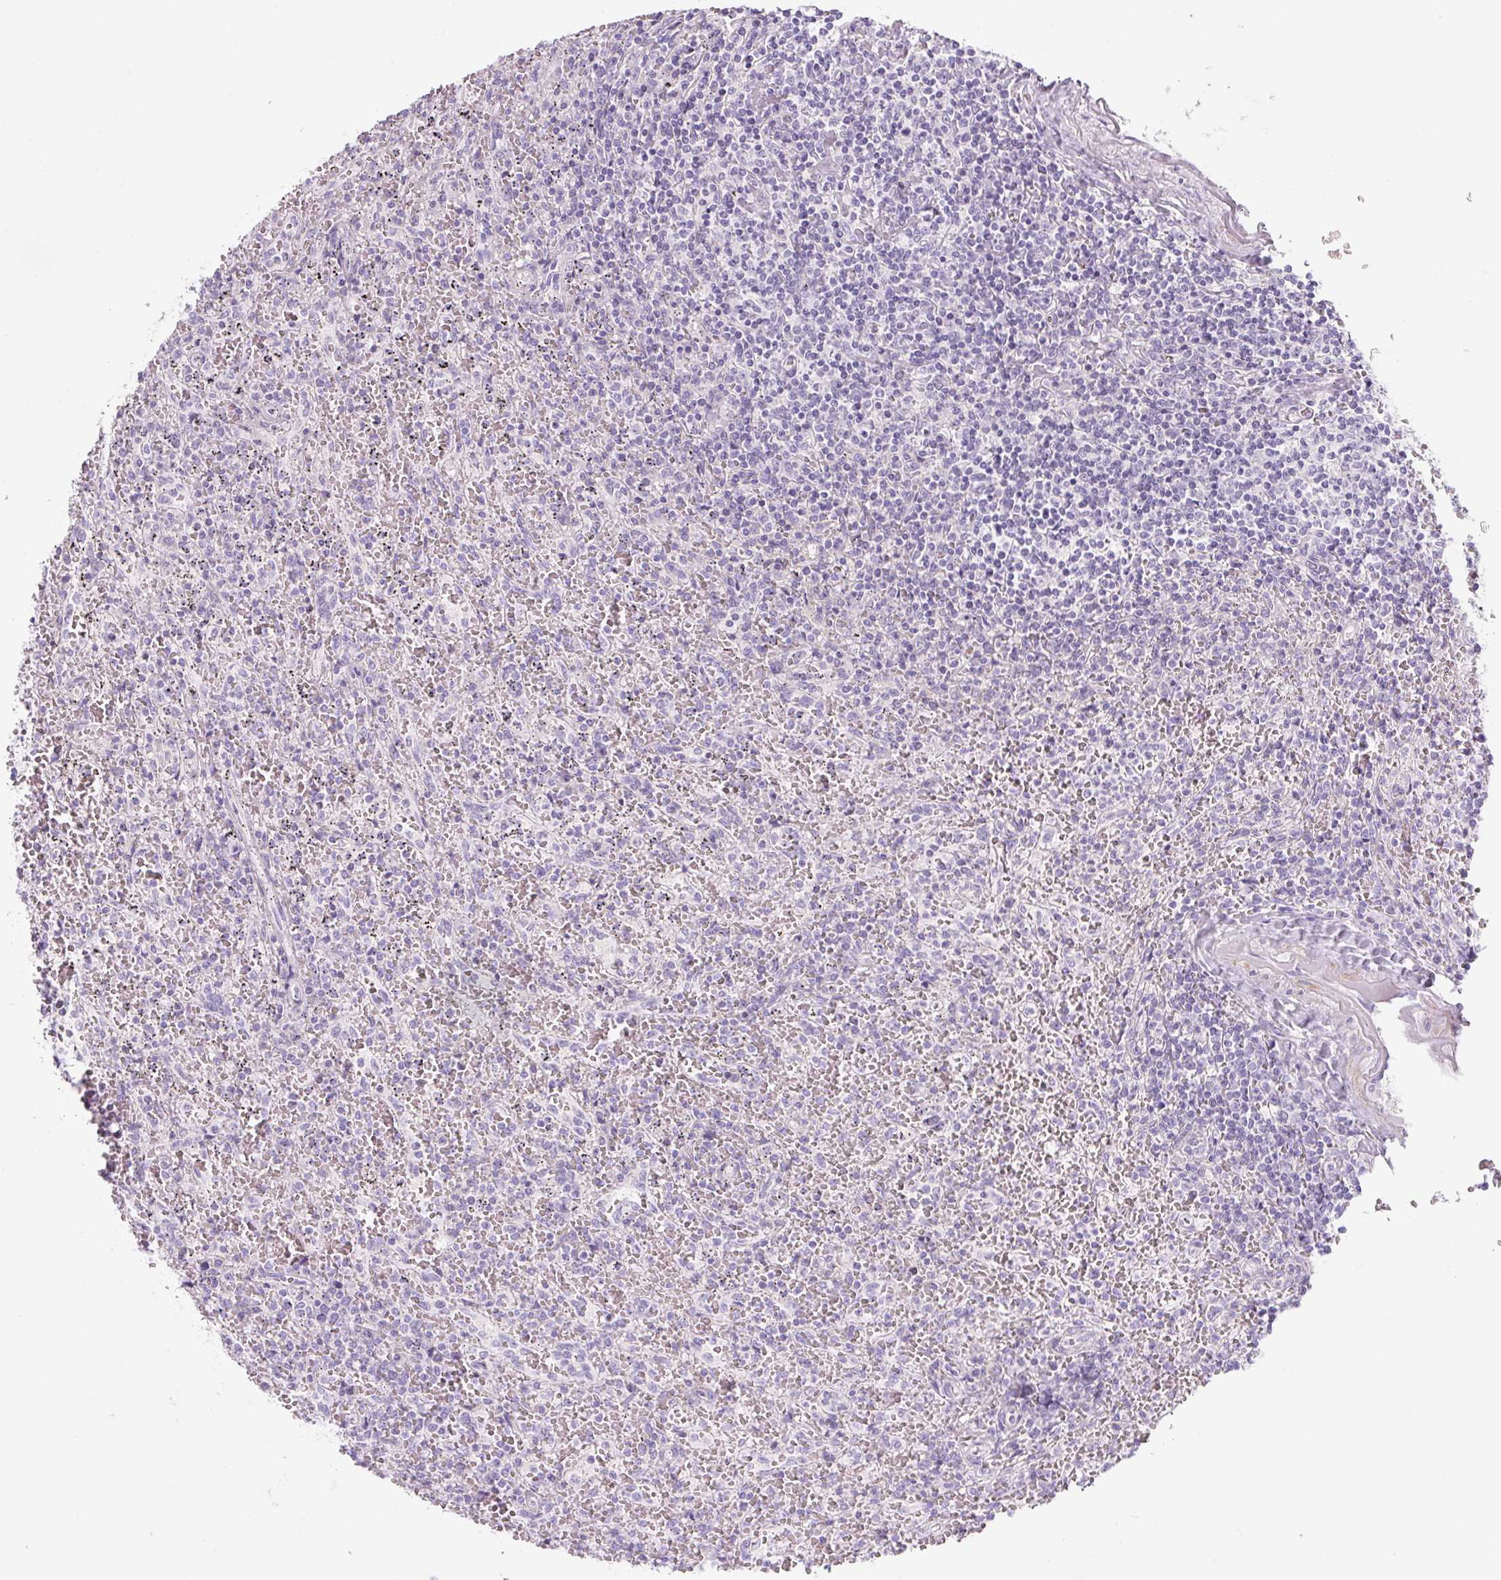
{"staining": {"intensity": "negative", "quantity": "none", "location": "none"}, "tissue": "lymphoma", "cell_type": "Tumor cells", "image_type": "cancer", "snomed": [{"axis": "morphology", "description": "Malignant lymphoma, non-Hodgkin's type, Low grade"}, {"axis": "topography", "description": "Spleen"}], "caption": "The immunohistochemistry image has no significant expression in tumor cells of malignant lymphoma, non-Hodgkin's type (low-grade) tissue.", "gene": "PRM1", "patient": {"sex": "female", "age": 64}}